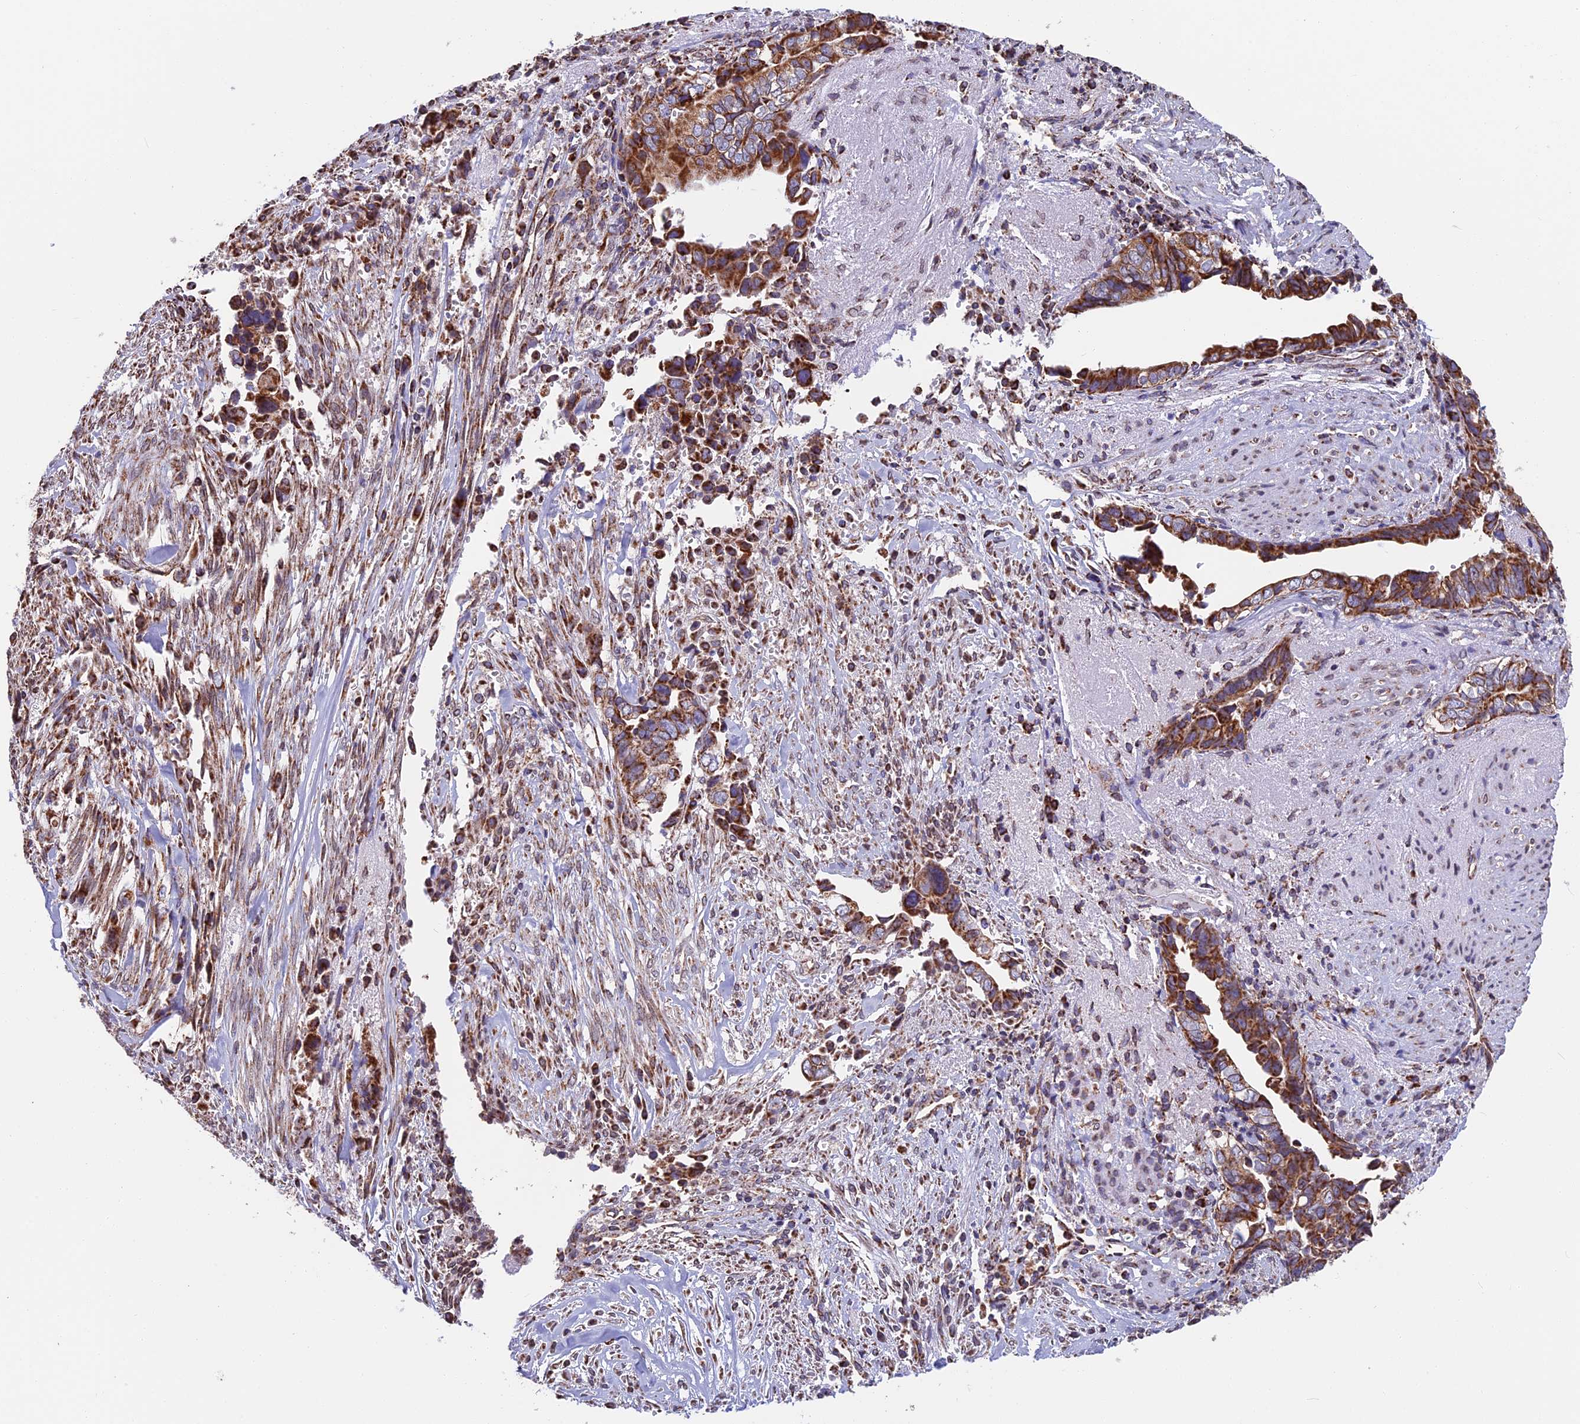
{"staining": {"intensity": "strong", "quantity": ">75%", "location": "cytoplasmic/membranous"}, "tissue": "liver cancer", "cell_type": "Tumor cells", "image_type": "cancer", "snomed": [{"axis": "morphology", "description": "Cholangiocarcinoma"}, {"axis": "topography", "description": "Liver"}], "caption": "This is an image of IHC staining of cholangiocarcinoma (liver), which shows strong staining in the cytoplasmic/membranous of tumor cells.", "gene": "CS", "patient": {"sex": "female", "age": 79}}